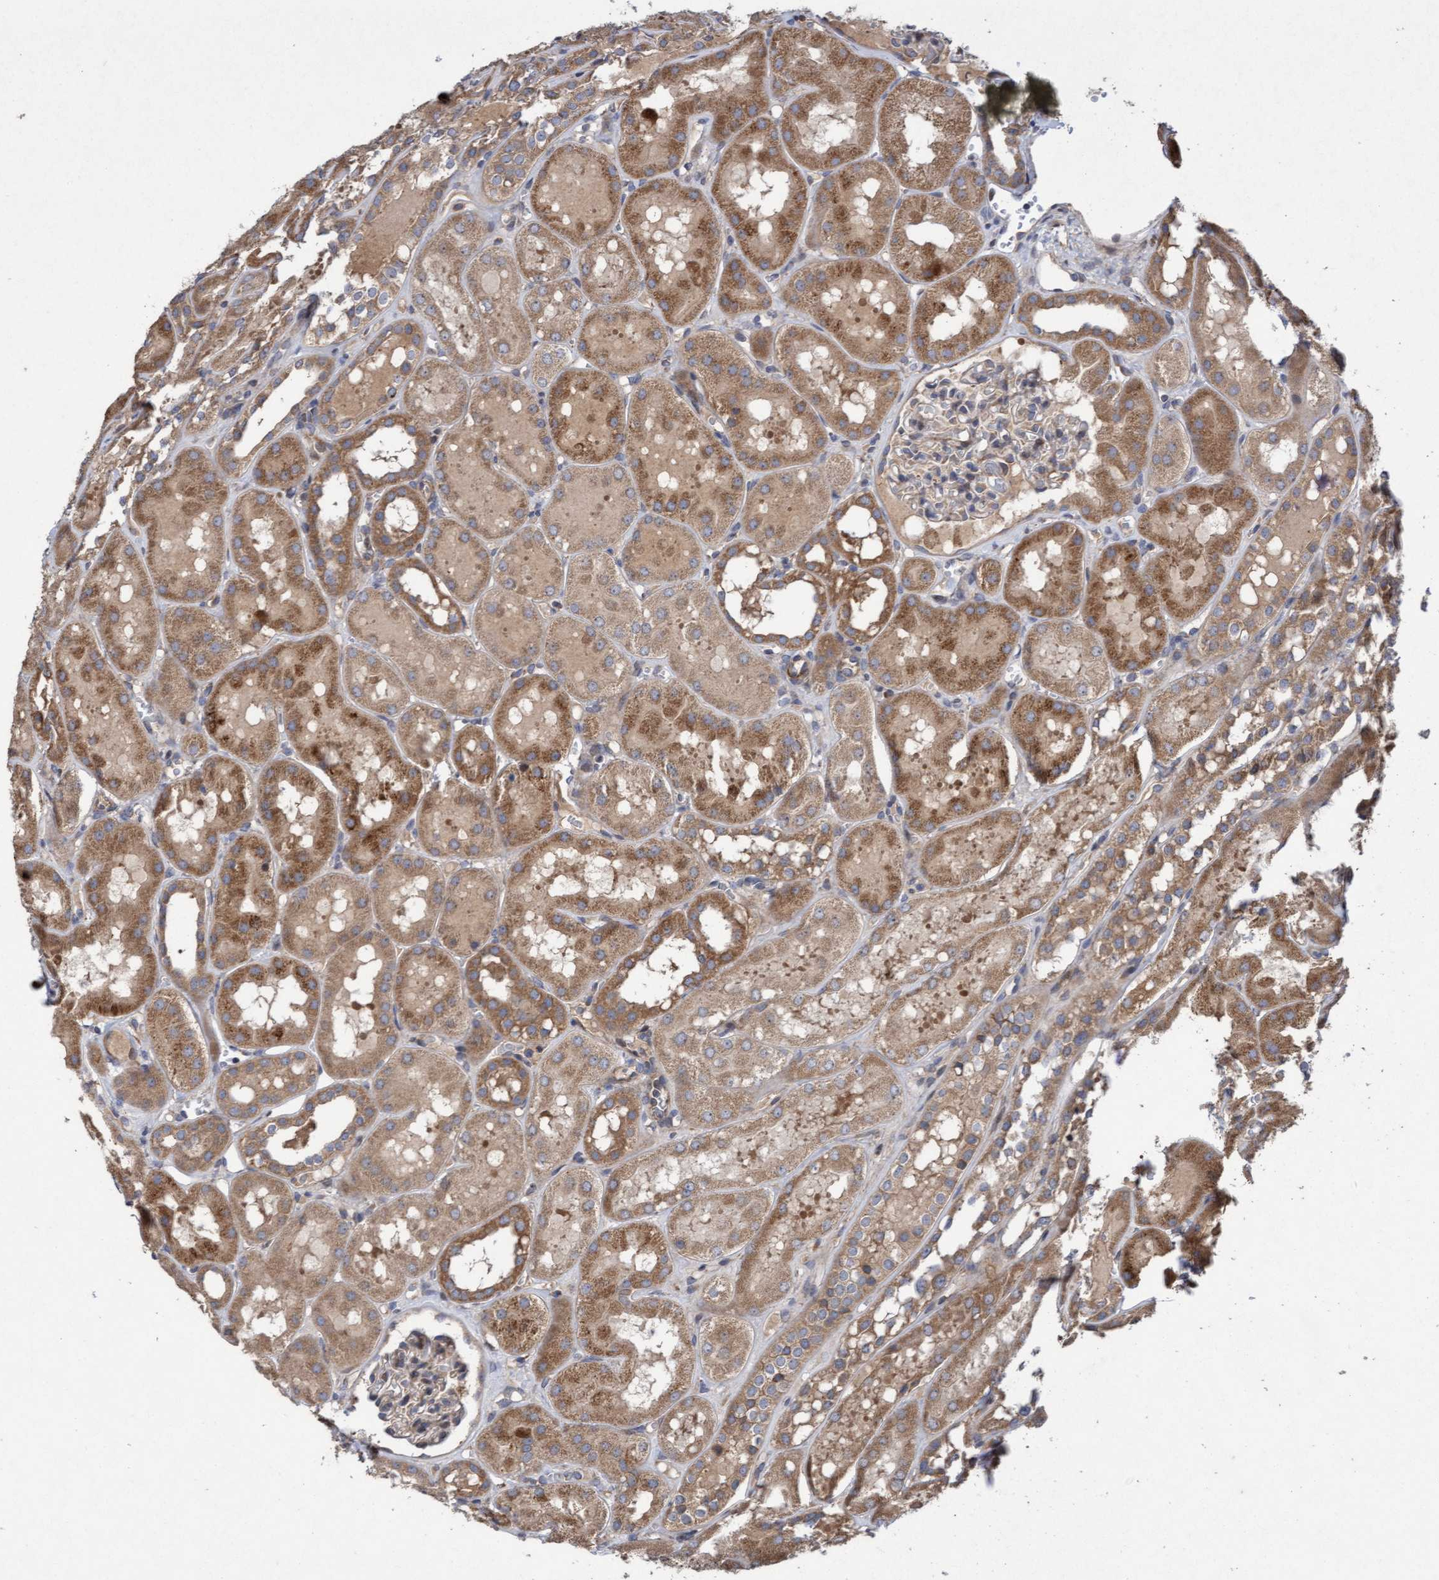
{"staining": {"intensity": "moderate", "quantity": "<25%", "location": "cytoplasmic/membranous"}, "tissue": "kidney", "cell_type": "Cells in glomeruli", "image_type": "normal", "snomed": [{"axis": "morphology", "description": "Normal tissue, NOS"}, {"axis": "topography", "description": "Kidney"}, {"axis": "topography", "description": "Urinary bladder"}], "caption": "The immunohistochemical stain labels moderate cytoplasmic/membranous positivity in cells in glomeruli of benign kidney.", "gene": "ELP5", "patient": {"sex": "male", "age": 16}}